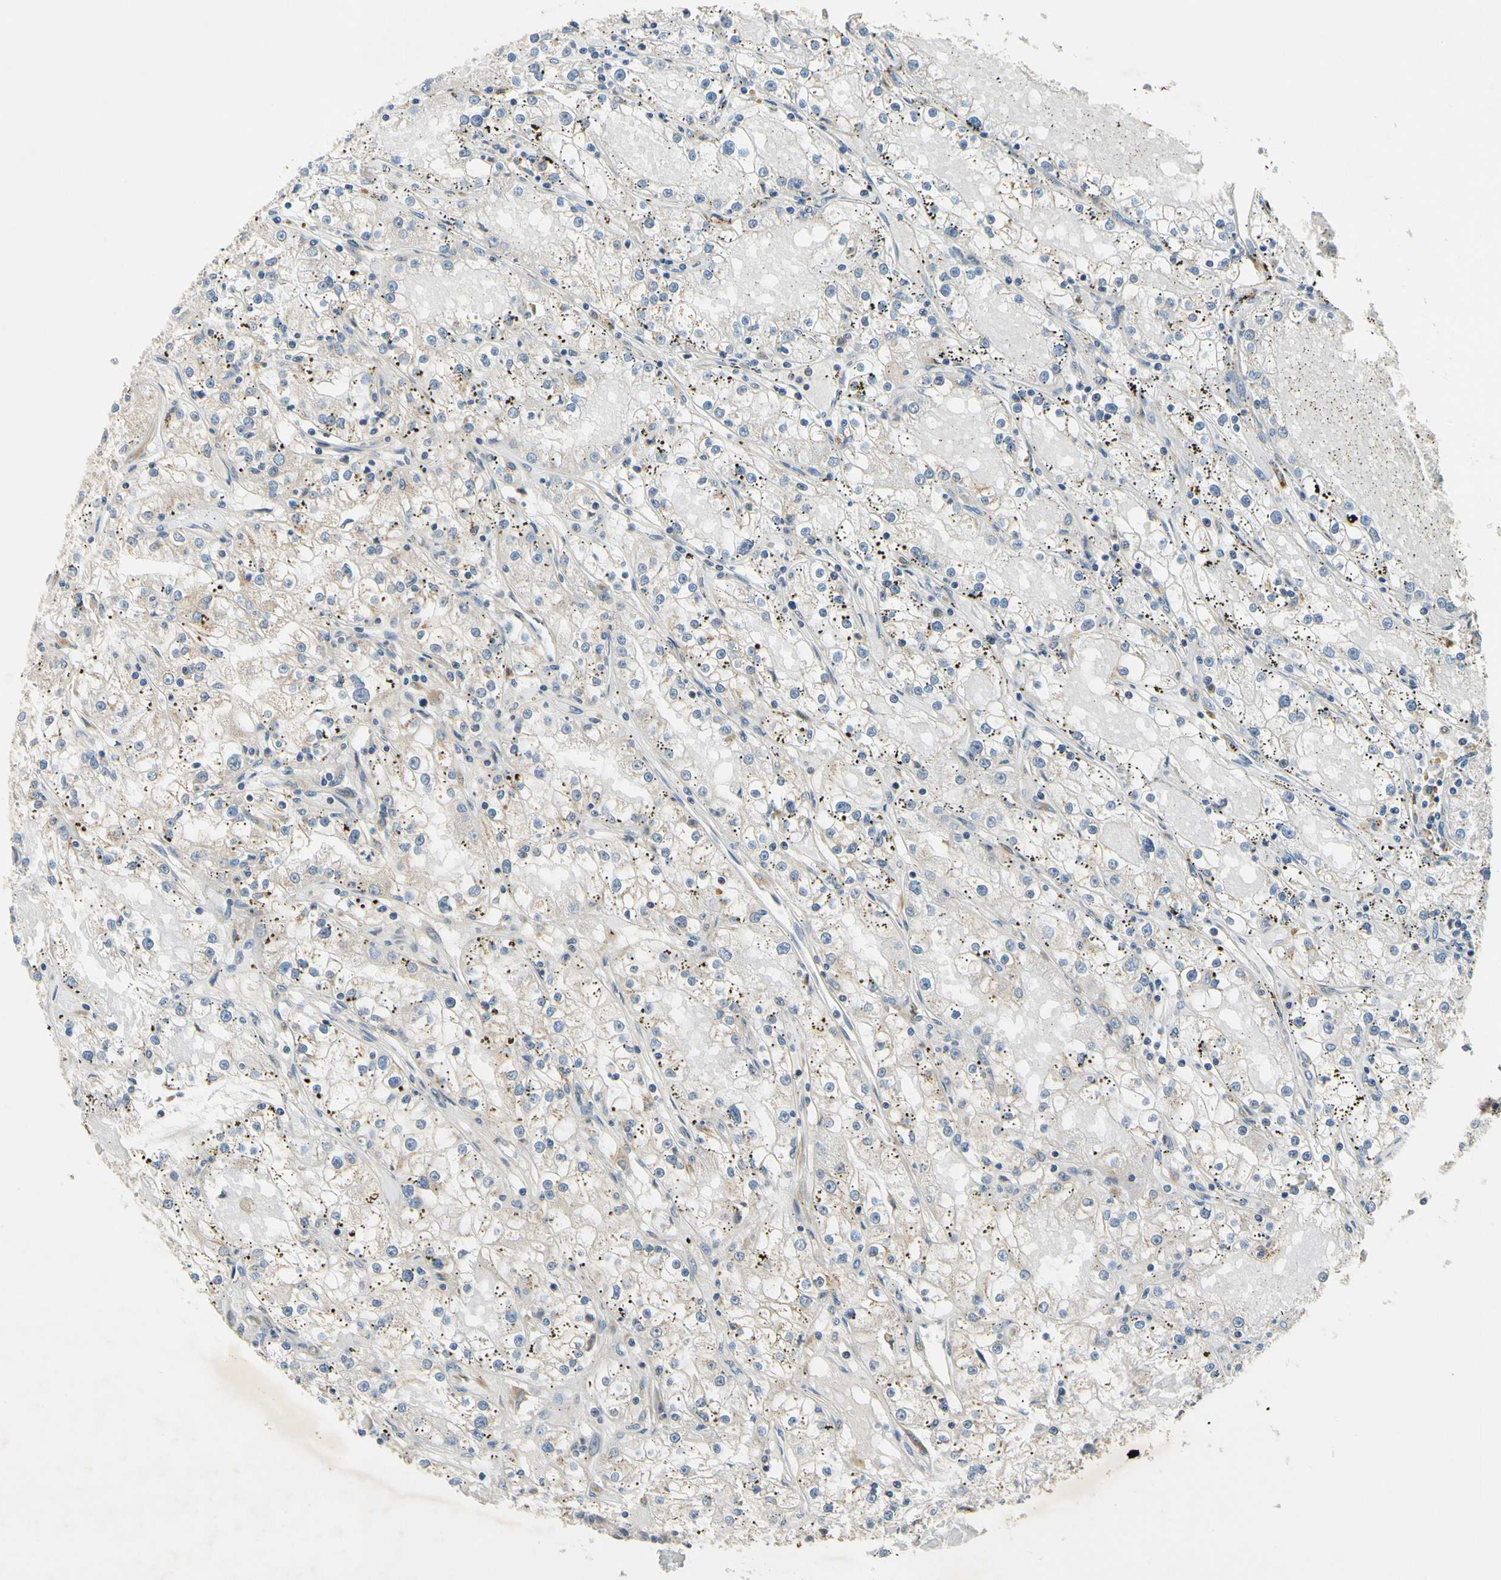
{"staining": {"intensity": "negative", "quantity": "none", "location": "none"}, "tissue": "renal cancer", "cell_type": "Tumor cells", "image_type": "cancer", "snomed": [{"axis": "morphology", "description": "Adenocarcinoma, NOS"}, {"axis": "topography", "description": "Kidney"}], "caption": "DAB (3,3'-diaminobenzidine) immunohistochemical staining of human adenocarcinoma (renal) reveals no significant positivity in tumor cells. (Immunohistochemistry, brightfield microscopy, high magnification).", "gene": "RPS6KB2", "patient": {"sex": "male", "age": 56}}